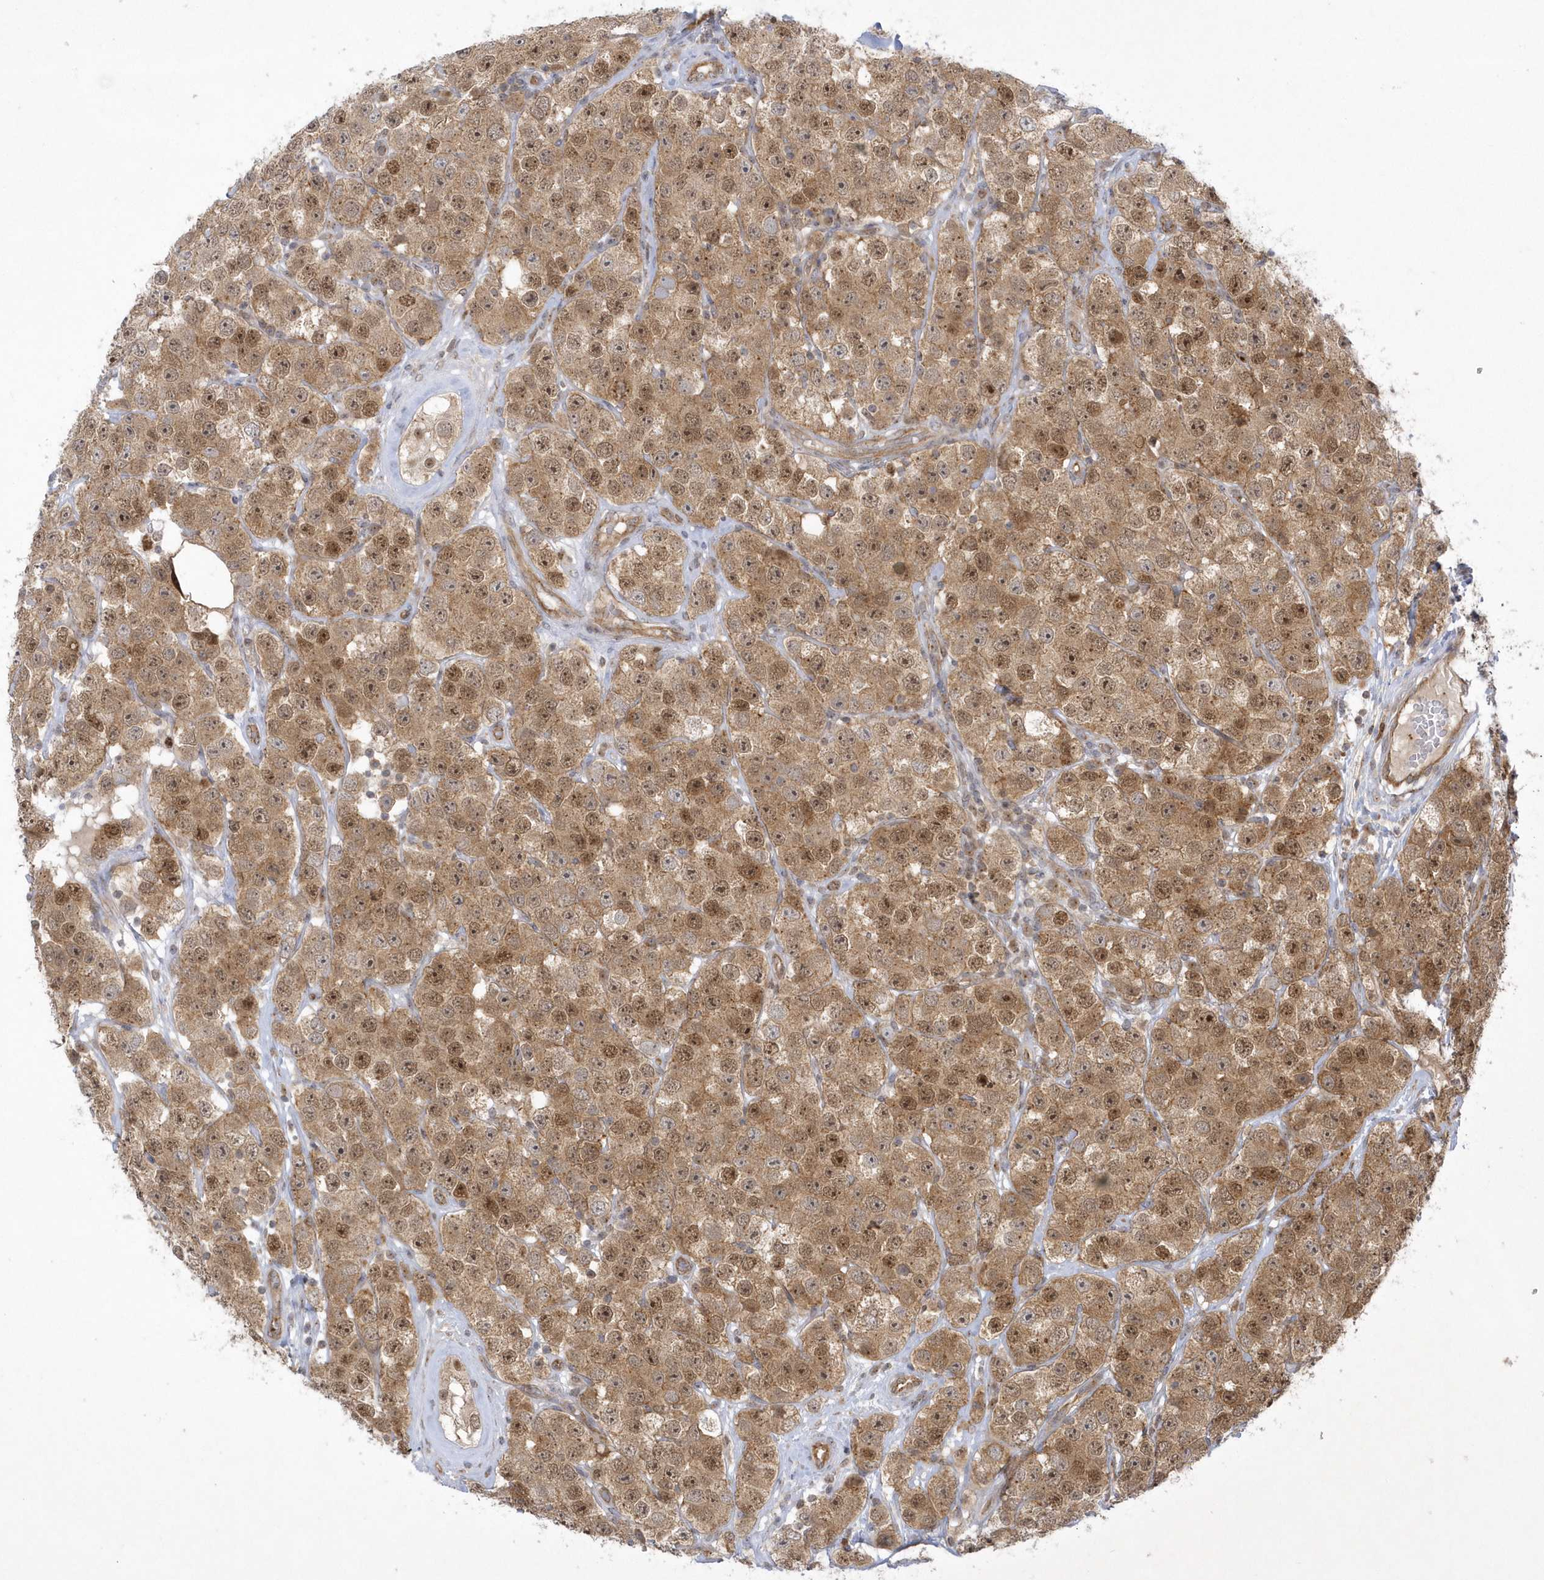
{"staining": {"intensity": "moderate", "quantity": ">75%", "location": "cytoplasmic/membranous,nuclear"}, "tissue": "testis cancer", "cell_type": "Tumor cells", "image_type": "cancer", "snomed": [{"axis": "morphology", "description": "Seminoma, NOS"}, {"axis": "topography", "description": "Testis"}], "caption": "DAB immunohistochemical staining of human testis seminoma displays moderate cytoplasmic/membranous and nuclear protein expression in about >75% of tumor cells.", "gene": "NAF1", "patient": {"sex": "male", "age": 28}}